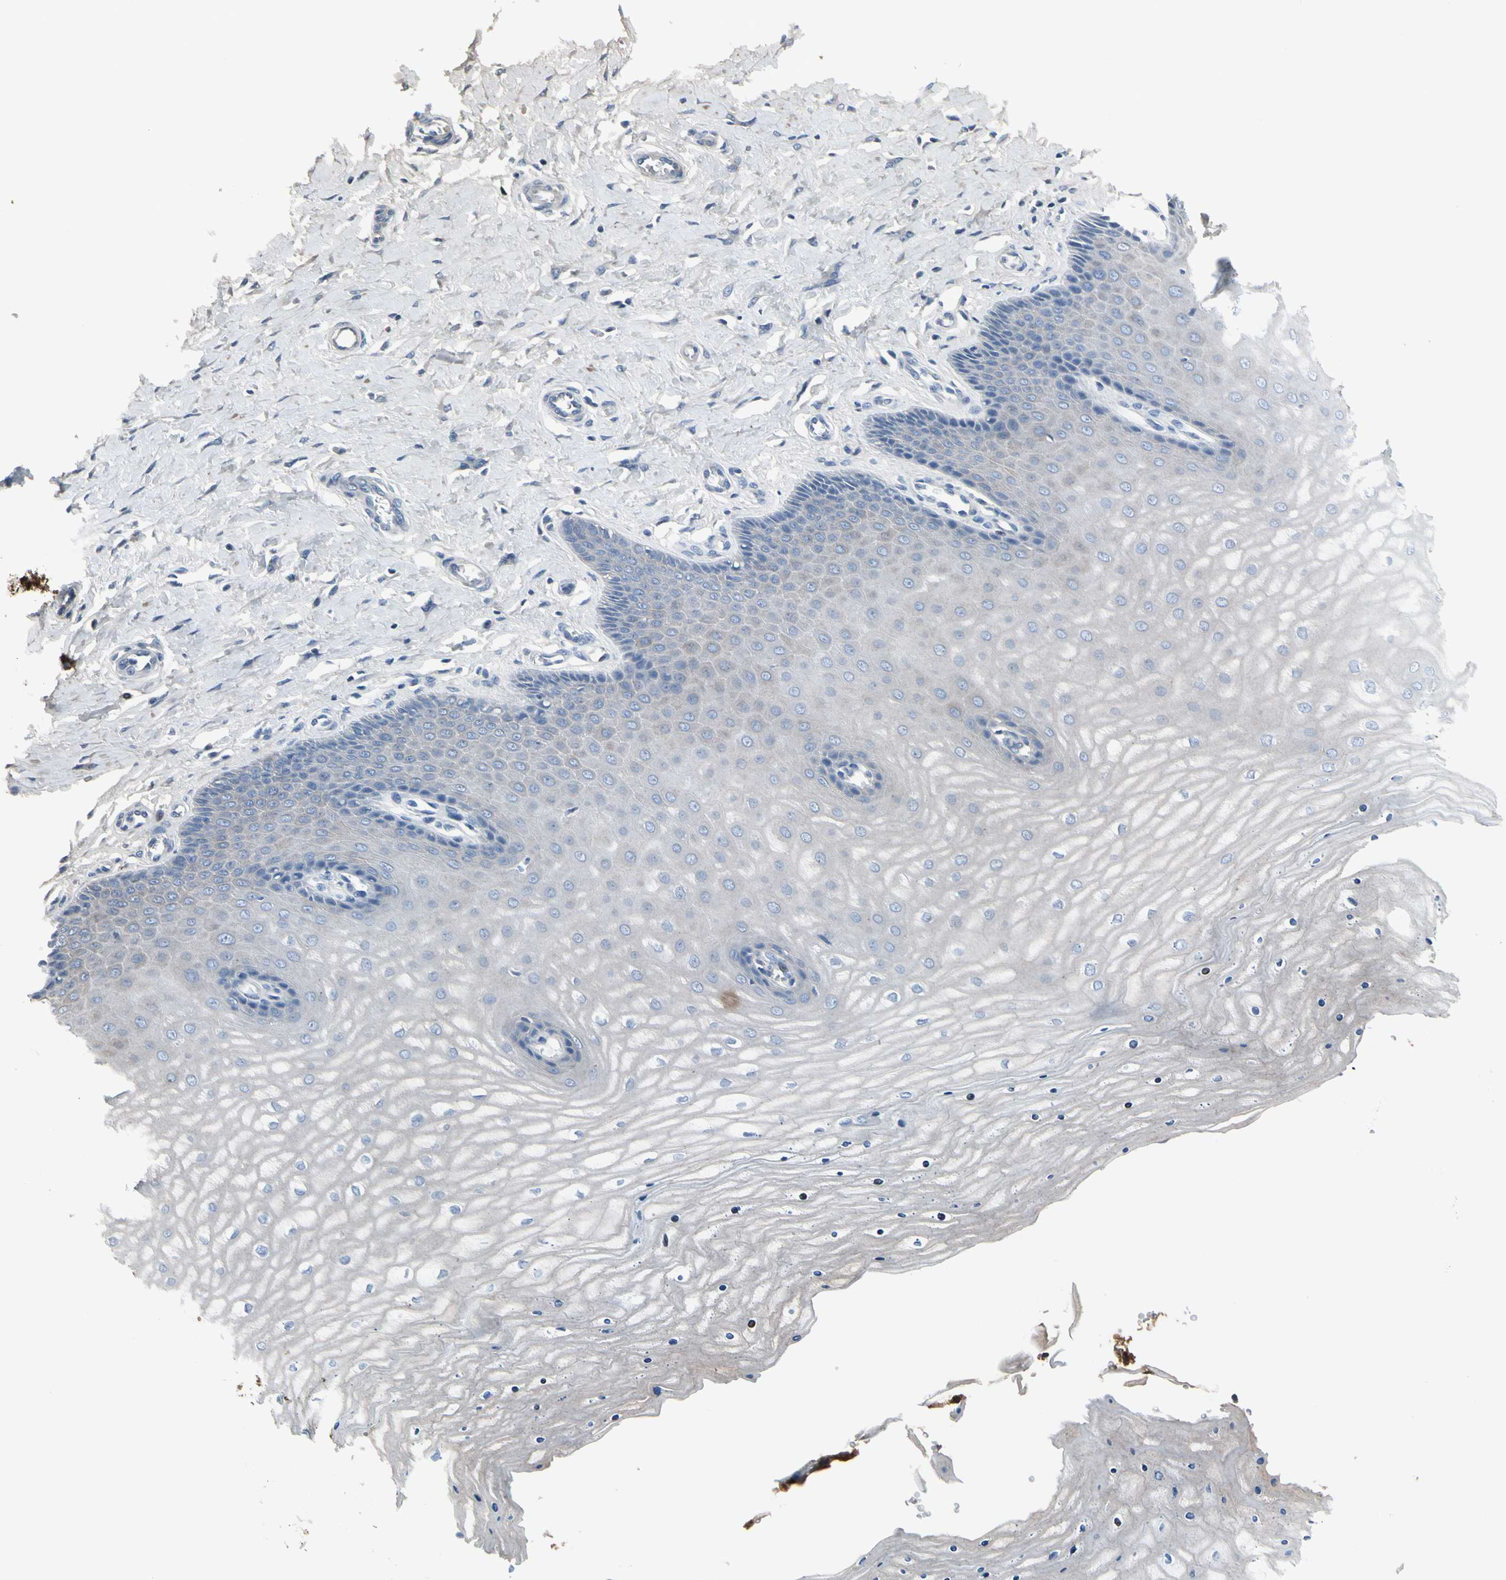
{"staining": {"intensity": "strong", "quantity": ">75%", "location": "cytoplasmic/membranous"}, "tissue": "cervix", "cell_type": "Glandular cells", "image_type": "normal", "snomed": [{"axis": "morphology", "description": "Normal tissue, NOS"}, {"axis": "topography", "description": "Cervix"}], "caption": "Immunohistochemical staining of unremarkable cervix reveals strong cytoplasmic/membranous protein expression in approximately >75% of glandular cells.", "gene": "PIGR", "patient": {"sex": "female", "age": 55}}